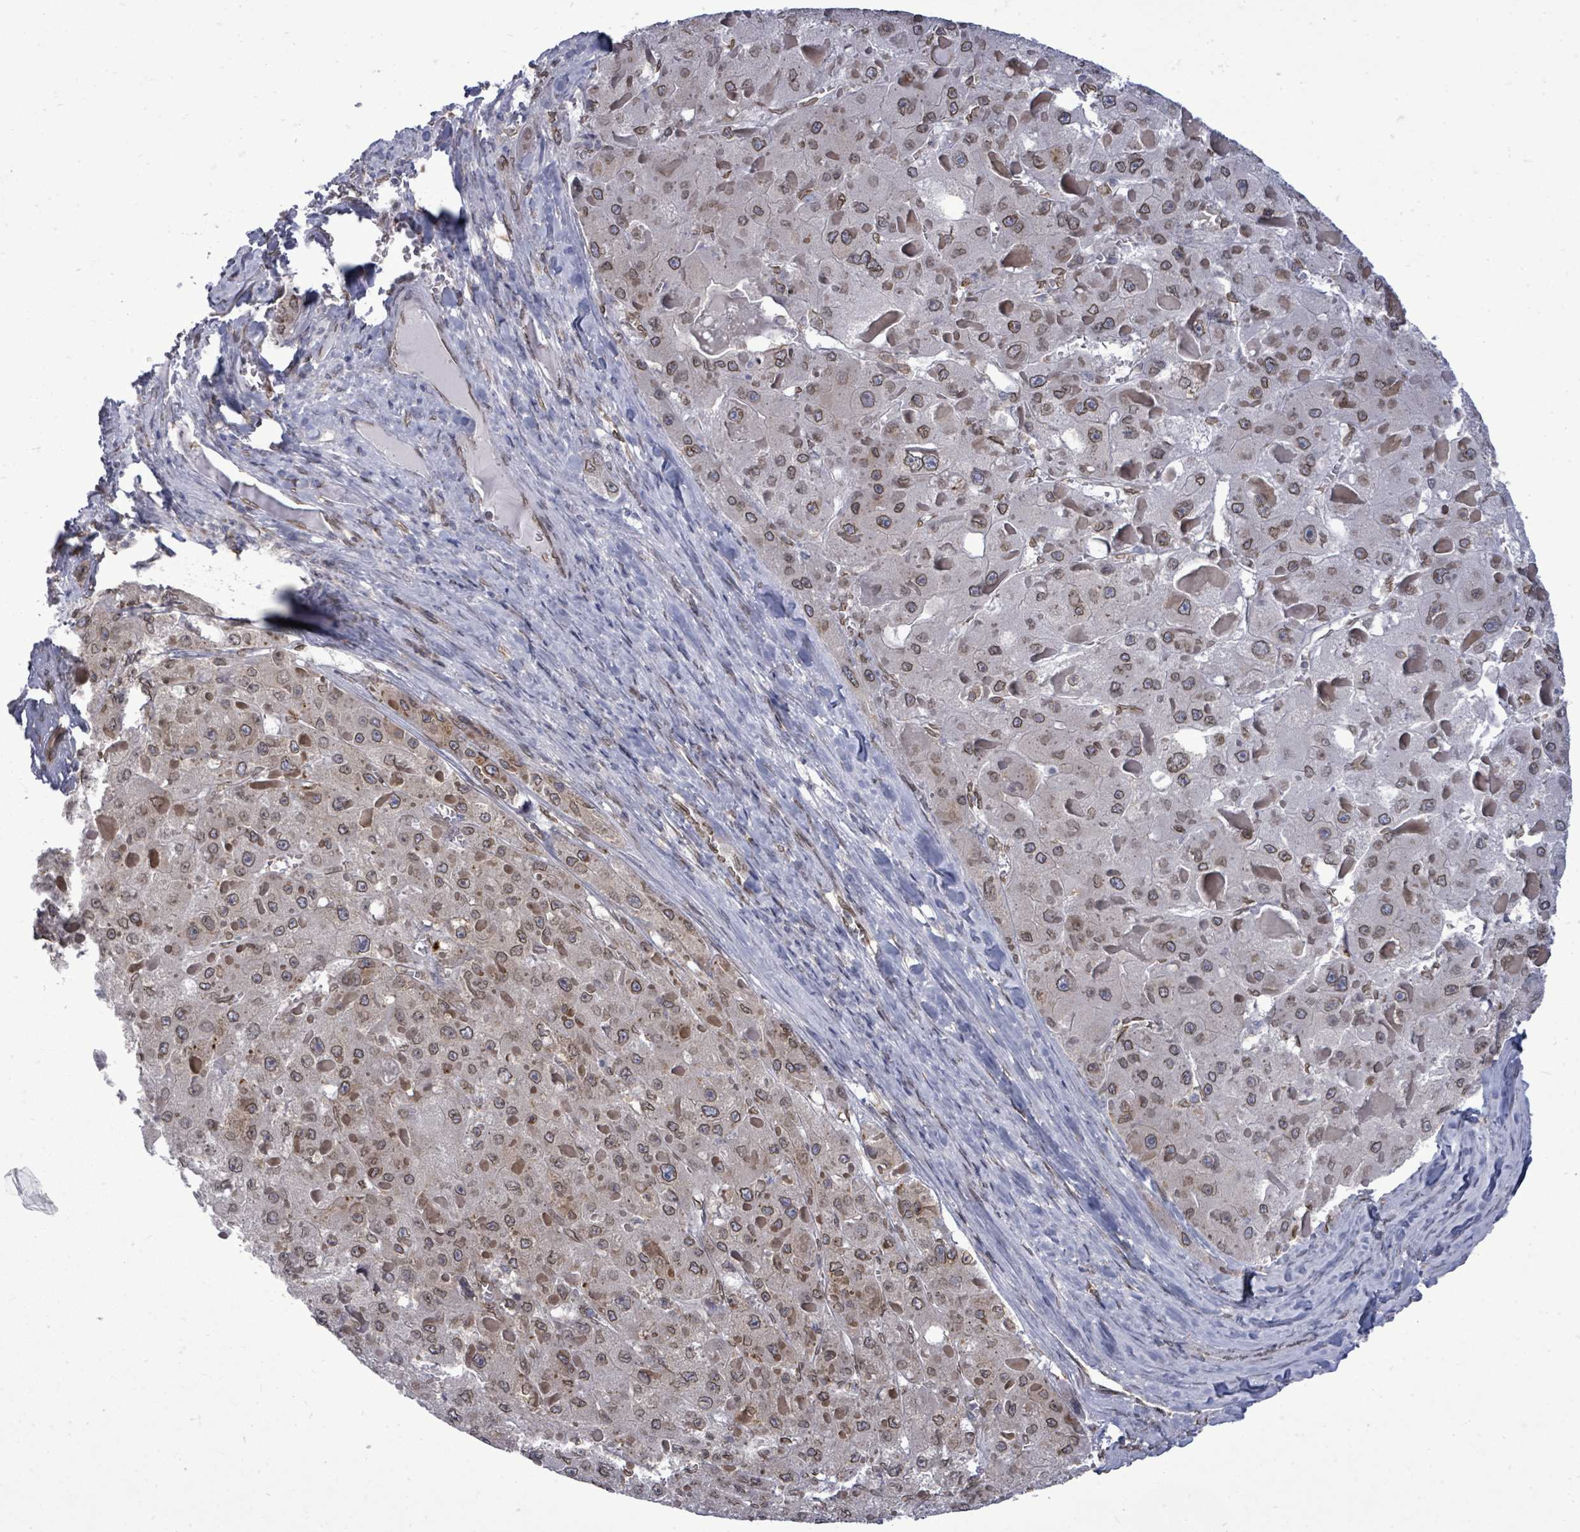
{"staining": {"intensity": "moderate", "quantity": ">75%", "location": "cytoplasmic/membranous,nuclear"}, "tissue": "liver cancer", "cell_type": "Tumor cells", "image_type": "cancer", "snomed": [{"axis": "morphology", "description": "Carcinoma, Hepatocellular, NOS"}, {"axis": "topography", "description": "Liver"}], "caption": "Protein expression analysis of liver cancer exhibits moderate cytoplasmic/membranous and nuclear staining in approximately >75% of tumor cells. (Stains: DAB (3,3'-diaminobenzidine) in brown, nuclei in blue, Microscopy: brightfield microscopy at high magnification).", "gene": "ARFGAP1", "patient": {"sex": "female", "age": 73}}